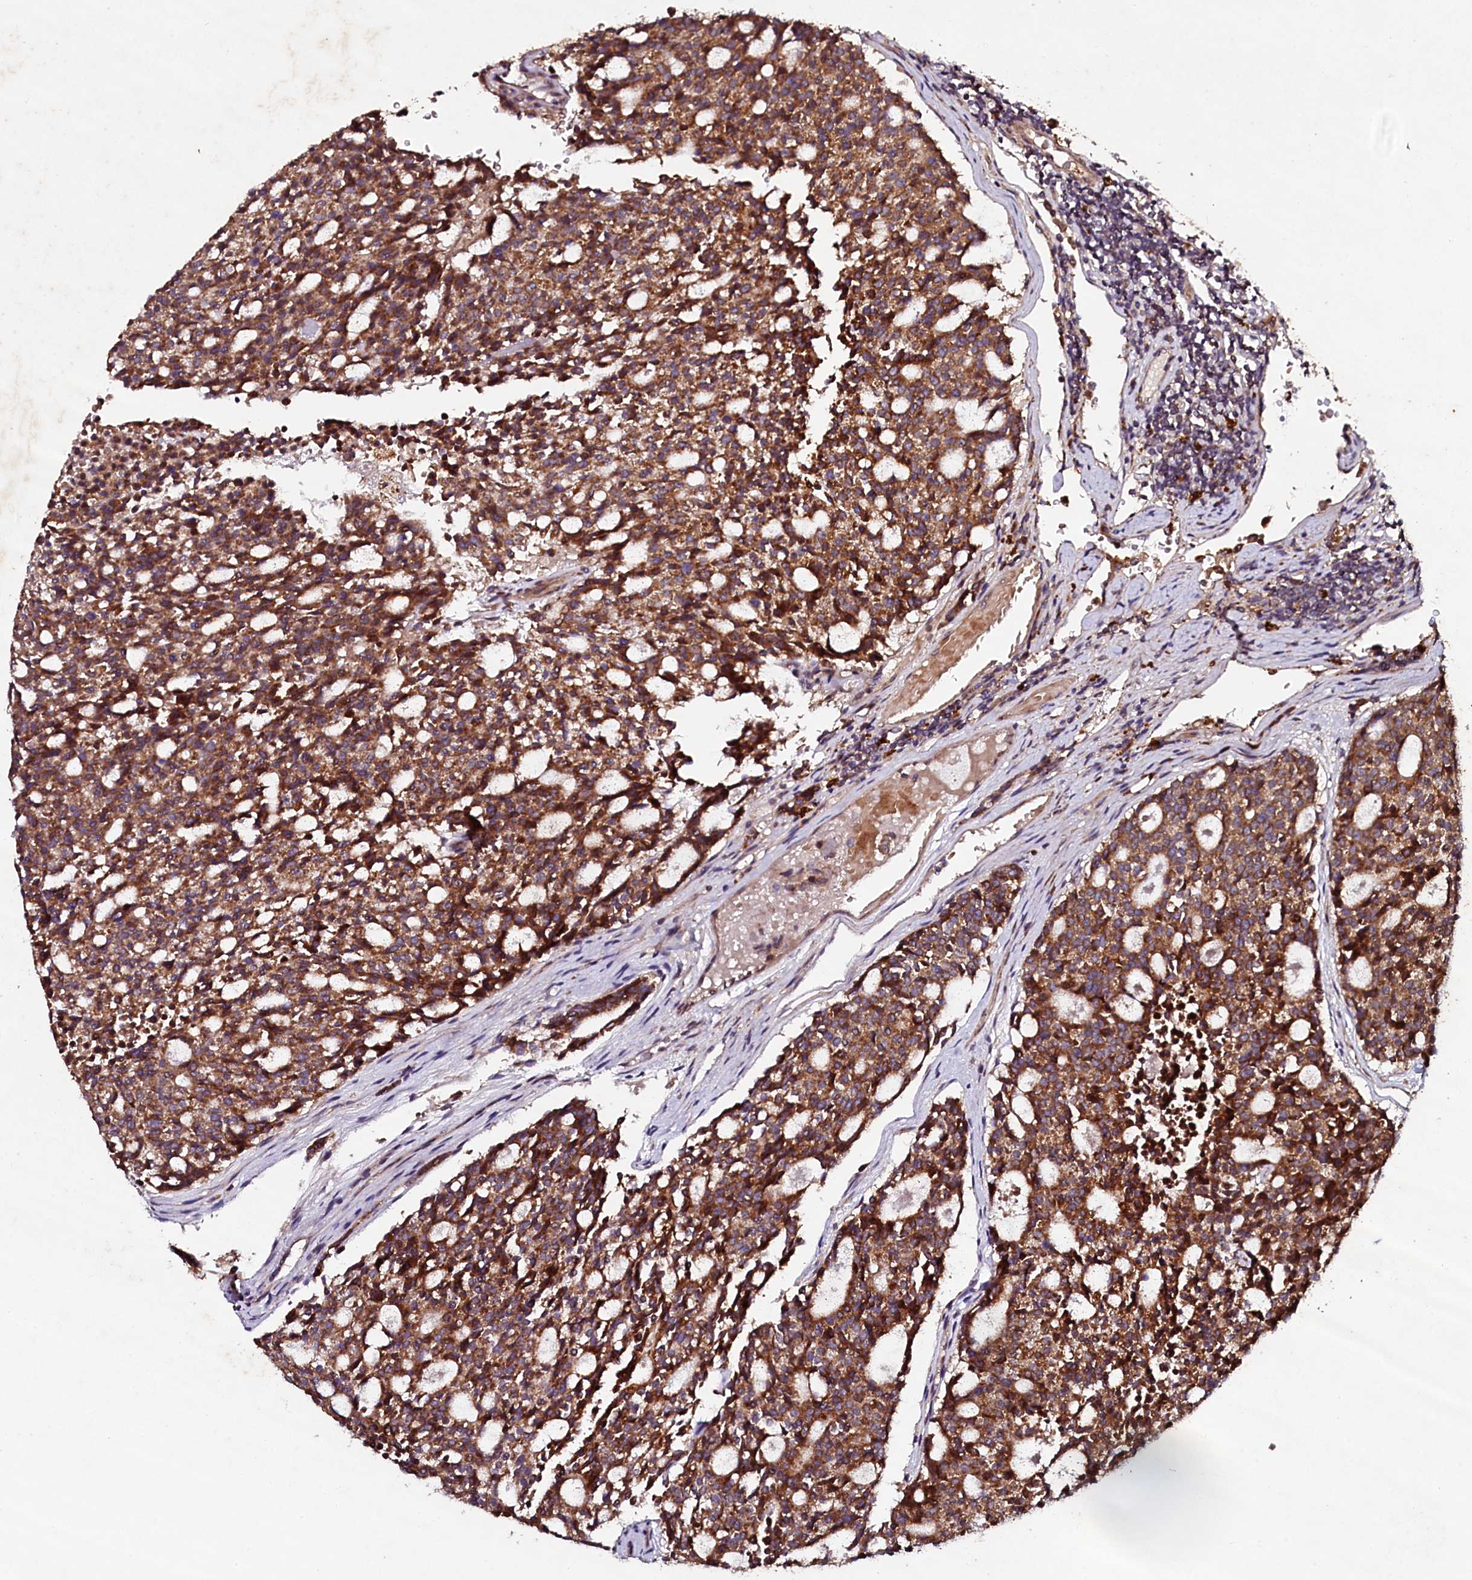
{"staining": {"intensity": "strong", "quantity": ">75%", "location": "cytoplasmic/membranous"}, "tissue": "carcinoid", "cell_type": "Tumor cells", "image_type": "cancer", "snomed": [{"axis": "morphology", "description": "Carcinoid, malignant, NOS"}, {"axis": "topography", "description": "Pancreas"}], "caption": "The histopathology image shows staining of carcinoid, revealing strong cytoplasmic/membranous protein positivity (brown color) within tumor cells. (DAB (3,3'-diaminobenzidine) = brown stain, brightfield microscopy at high magnification).", "gene": "SEC24C", "patient": {"sex": "female", "age": 54}}